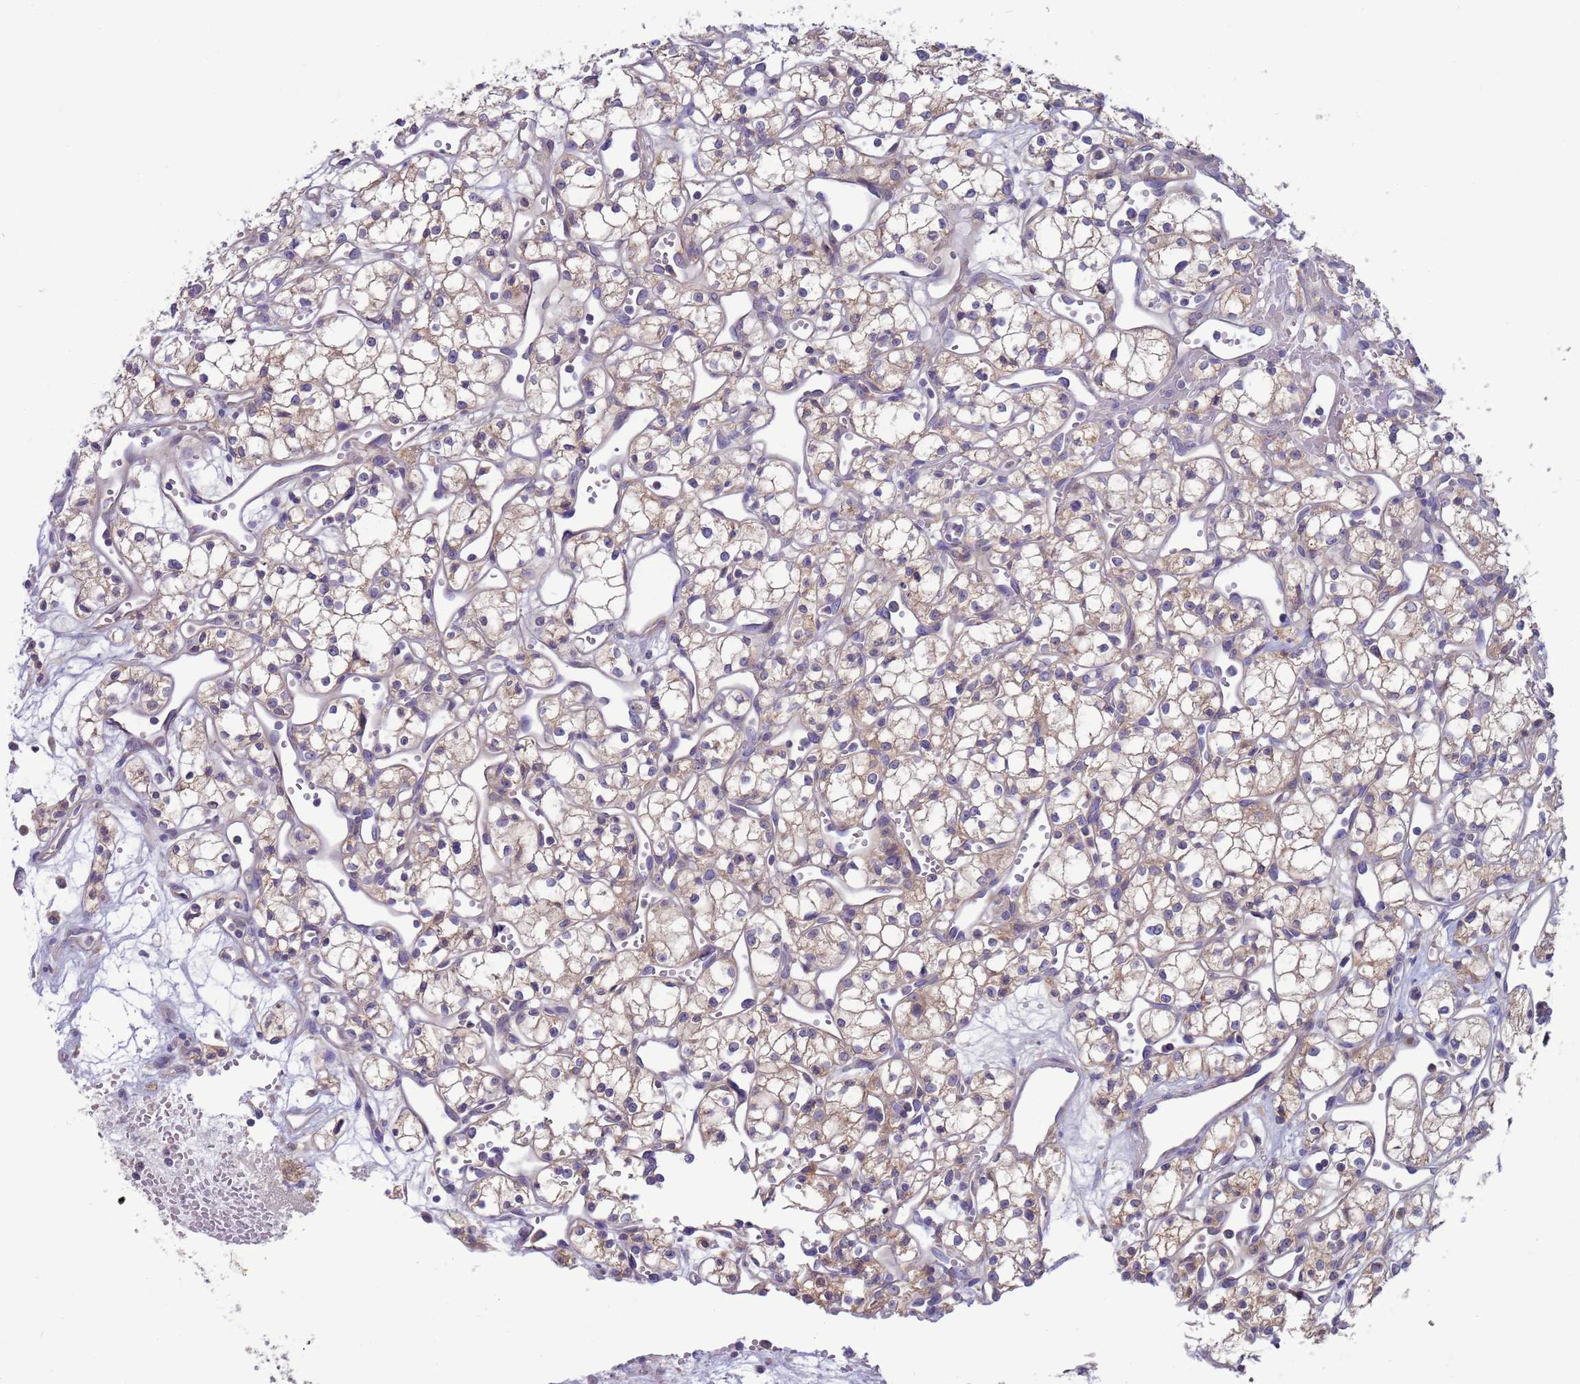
{"staining": {"intensity": "weak", "quantity": "25%-75%", "location": "cytoplasmic/membranous"}, "tissue": "renal cancer", "cell_type": "Tumor cells", "image_type": "cancer", "snomed": [{"axis": "morphology", "description": "Adenocarcinoma, NOS"}, {"axis": "topography", "description": "Kidney"}], "caption": "Immunohistochemical staining of human renal cancer (adenocarcinoma) exhibits low levels of weak cytoplasmic/membranous protein positivity in approximately 25%-75% of tumor cells.", "gene": "UQCRQ", "patient": {"sex": "male", "age": 59}}